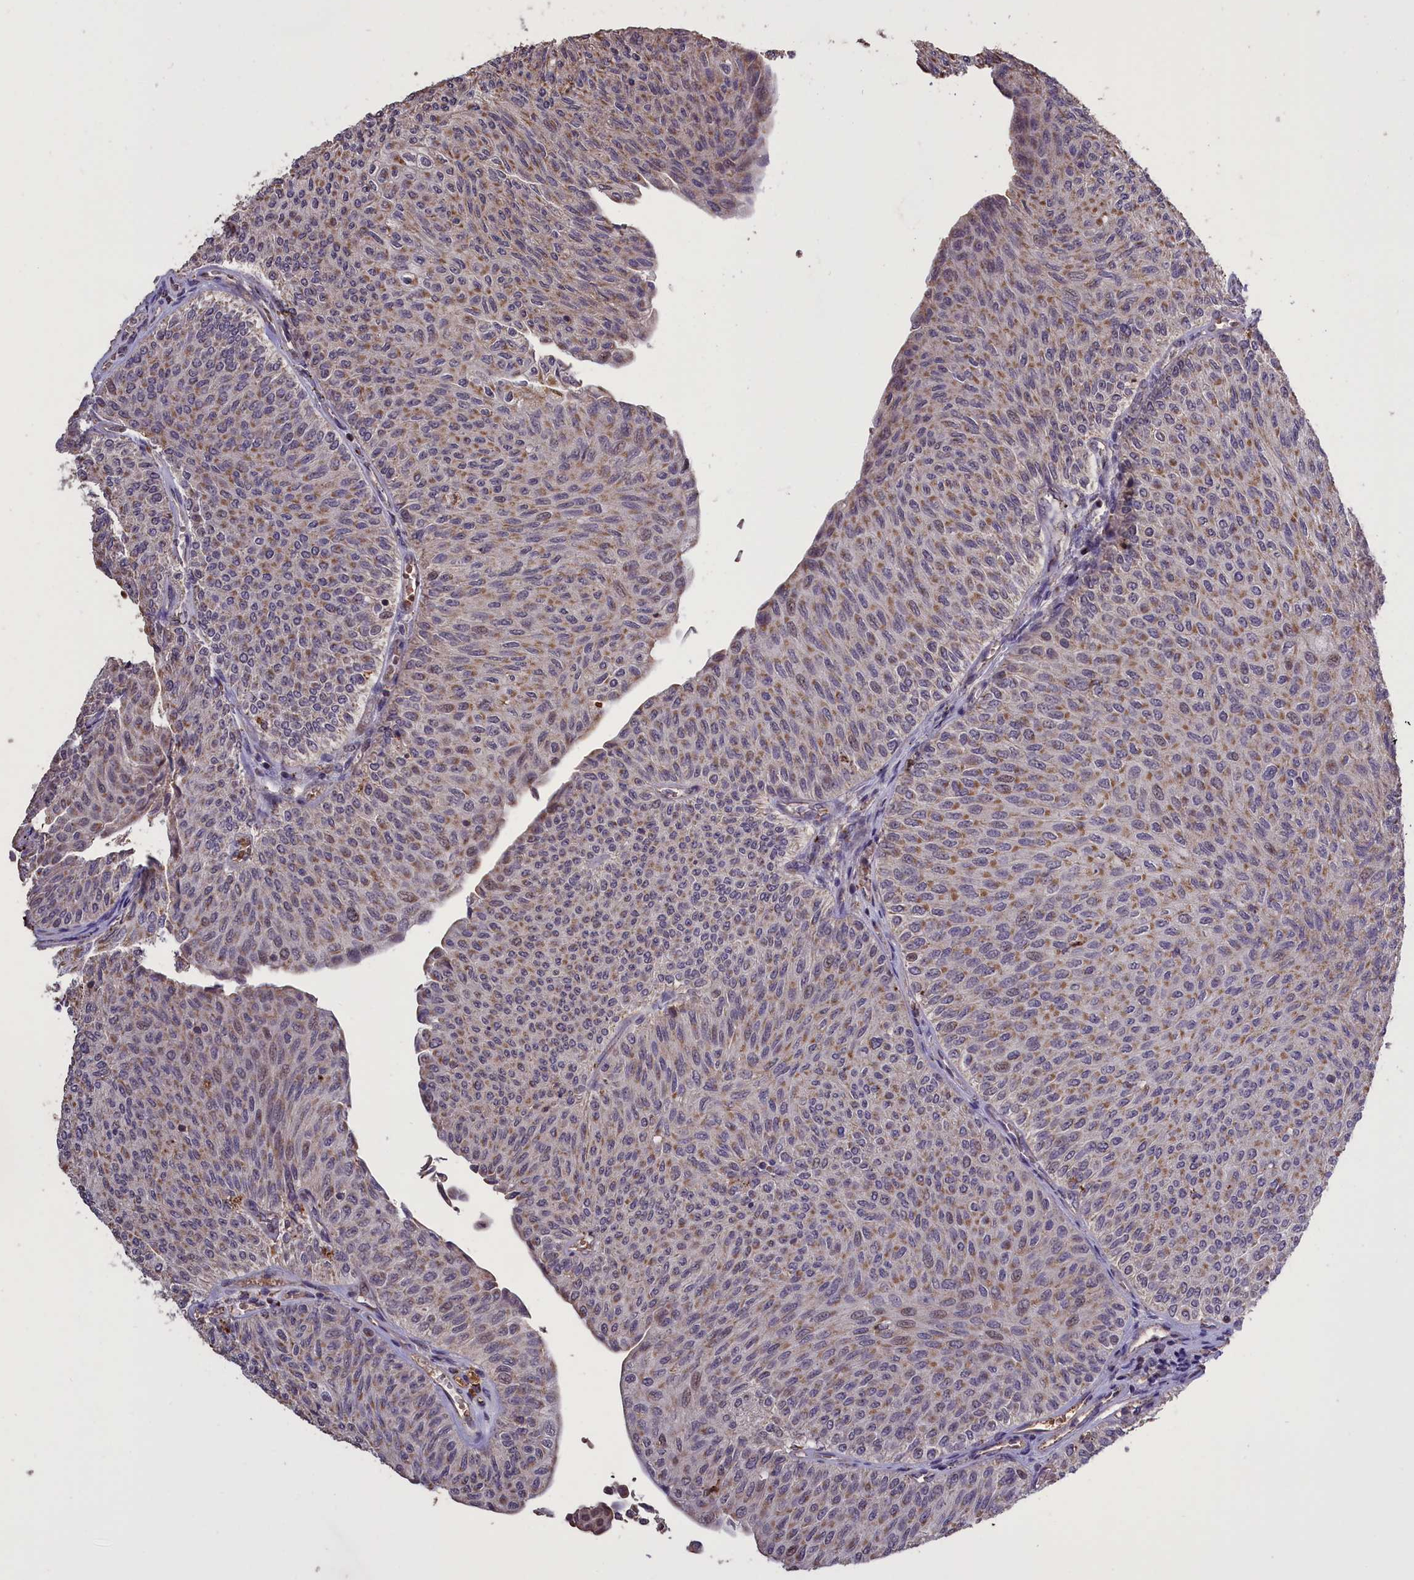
{"staining": {"intensity": "weak", "quantity": "25%-75%", "location": "cytoplasmic/membranous,nuclear"}, "tissue": "urothelial cancer", "cell_type": "Tumor cells", "image_type": "cancer", "snomed": [{"axis": "morphology", "description": "Urothelial carcinoma, Low grade"}, {"axis": "topography", "description": "Urinary bladder"}], "caption": "The image shows staining of low-grade urothelial carcinoma, revealing weak cytoplasmic/membranous and nuclear protein staining (brown color) within tumor cells. (Stains: DAB in brown, nuclei in blue, Microscopy: brightfield microscopy at high magnification).", "gene": "CLRN2", "patient": {"sex": "male", "age": 78}}